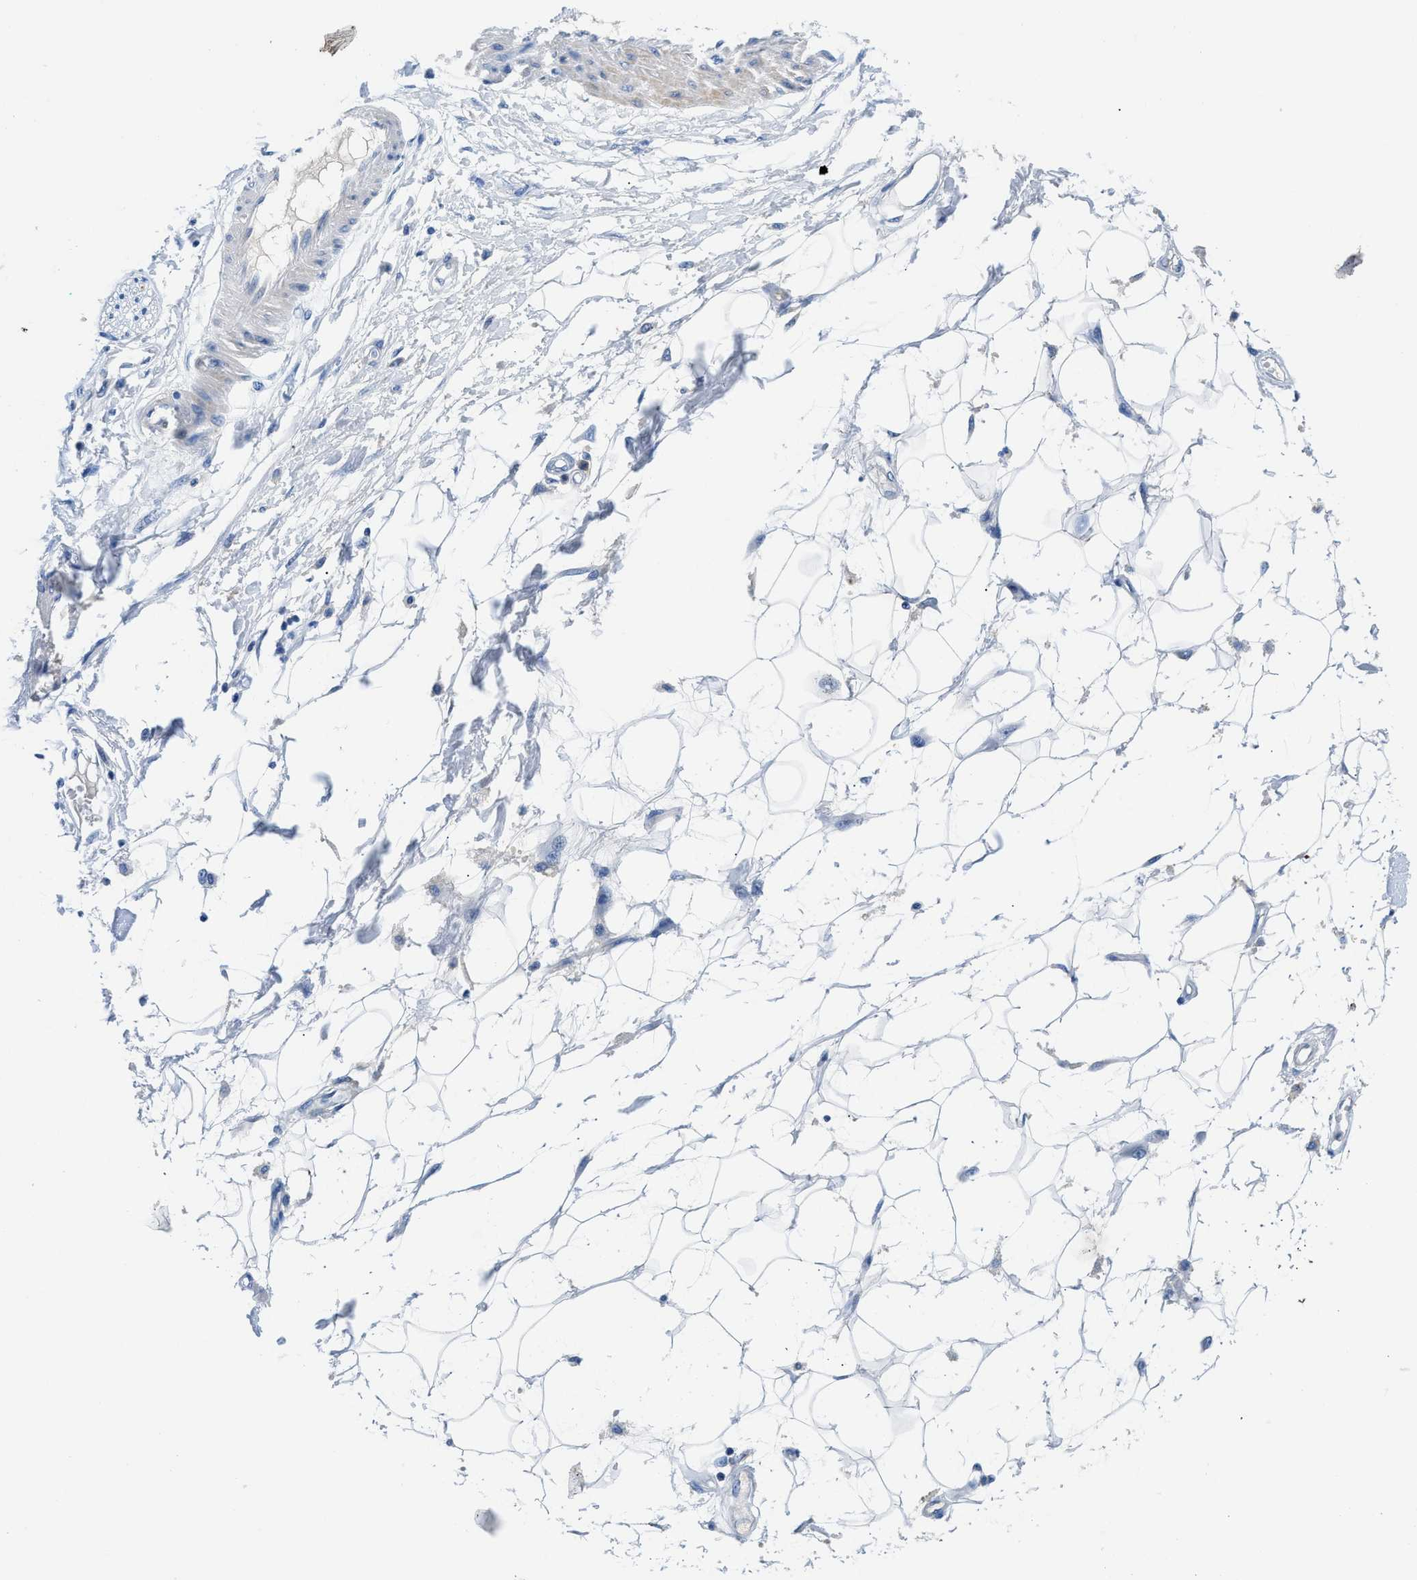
{"staining": {"intensity": "negative", "quantity": "none", "location": "none"}, "tissue": "adipose tissue", "cell_type": "Adipocytes", "image_type": "normal", "snomed": [{"axis": "morphology", "description": "Normal tissue, NOS"}, {"axis": "morphology", "description": "Squamous cell carcinoma, NOS"}, {"axis": "topography", "description": "Skin"}, {"axis": "topography", "description": "Peripheral nerve tissue"}], "caption": "IHC of benign adipose tissue exhibits no positivity in adipocytes.", "gene": "SLC10A6", "patient": {"sex": "male", "age": 83}}